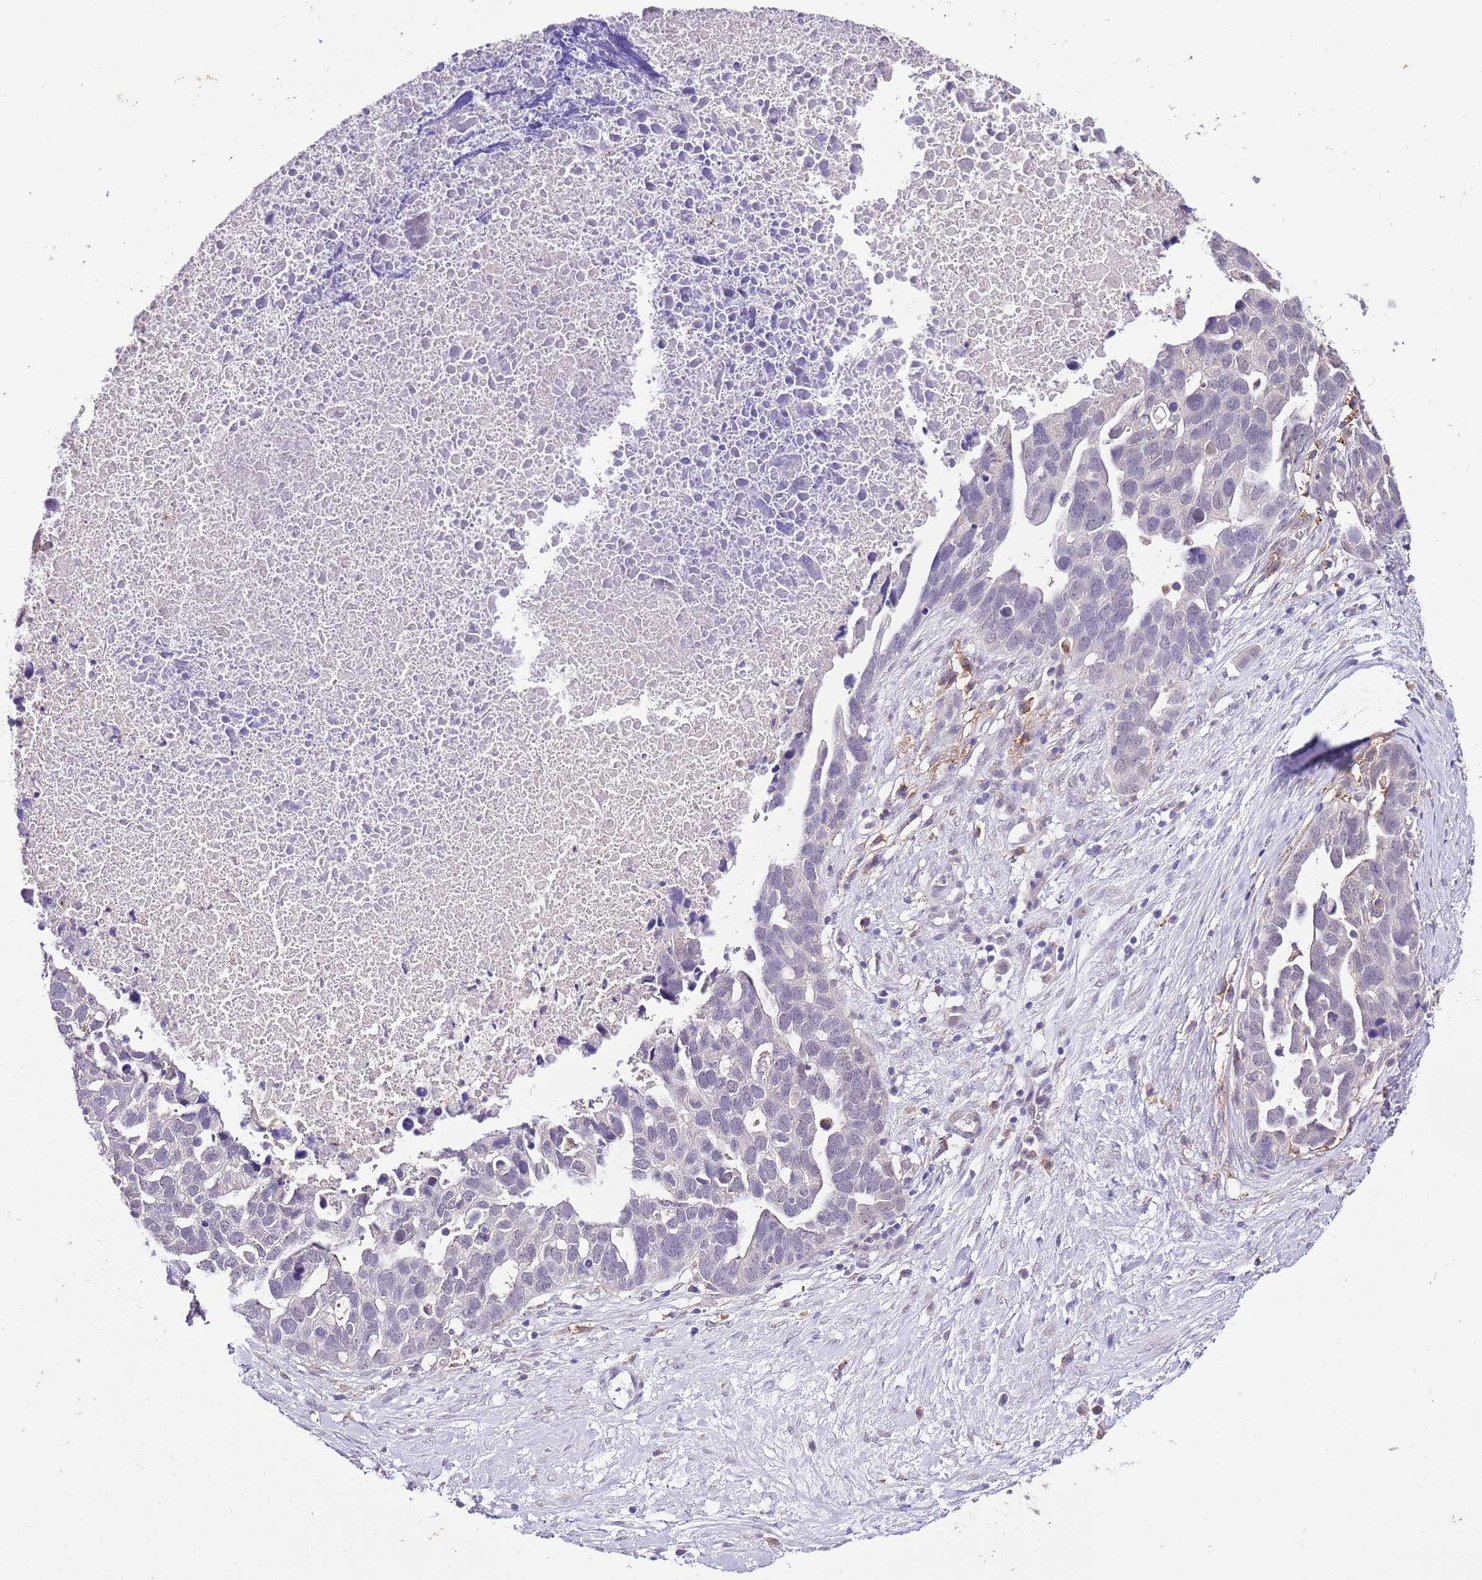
{"staining": {"intensity": "negative", "quantity": "none", "location": "none"}, "tissue": "ovarian cancer", "cell_type": "Tumor cells", "image_type": "cancer", "snomed": [{"axis": "morphology", "description": "Cystadenocarcinoma, serous, NOS"}, {"axis": "topography", "description": "Ovary"}], "caption": "Tumor cells are negative for brown protein staining in ovarian serous cystadenocarcinoma.", "gene": "IZUMO4", "patient": {"sex": "female", "age": 54}}